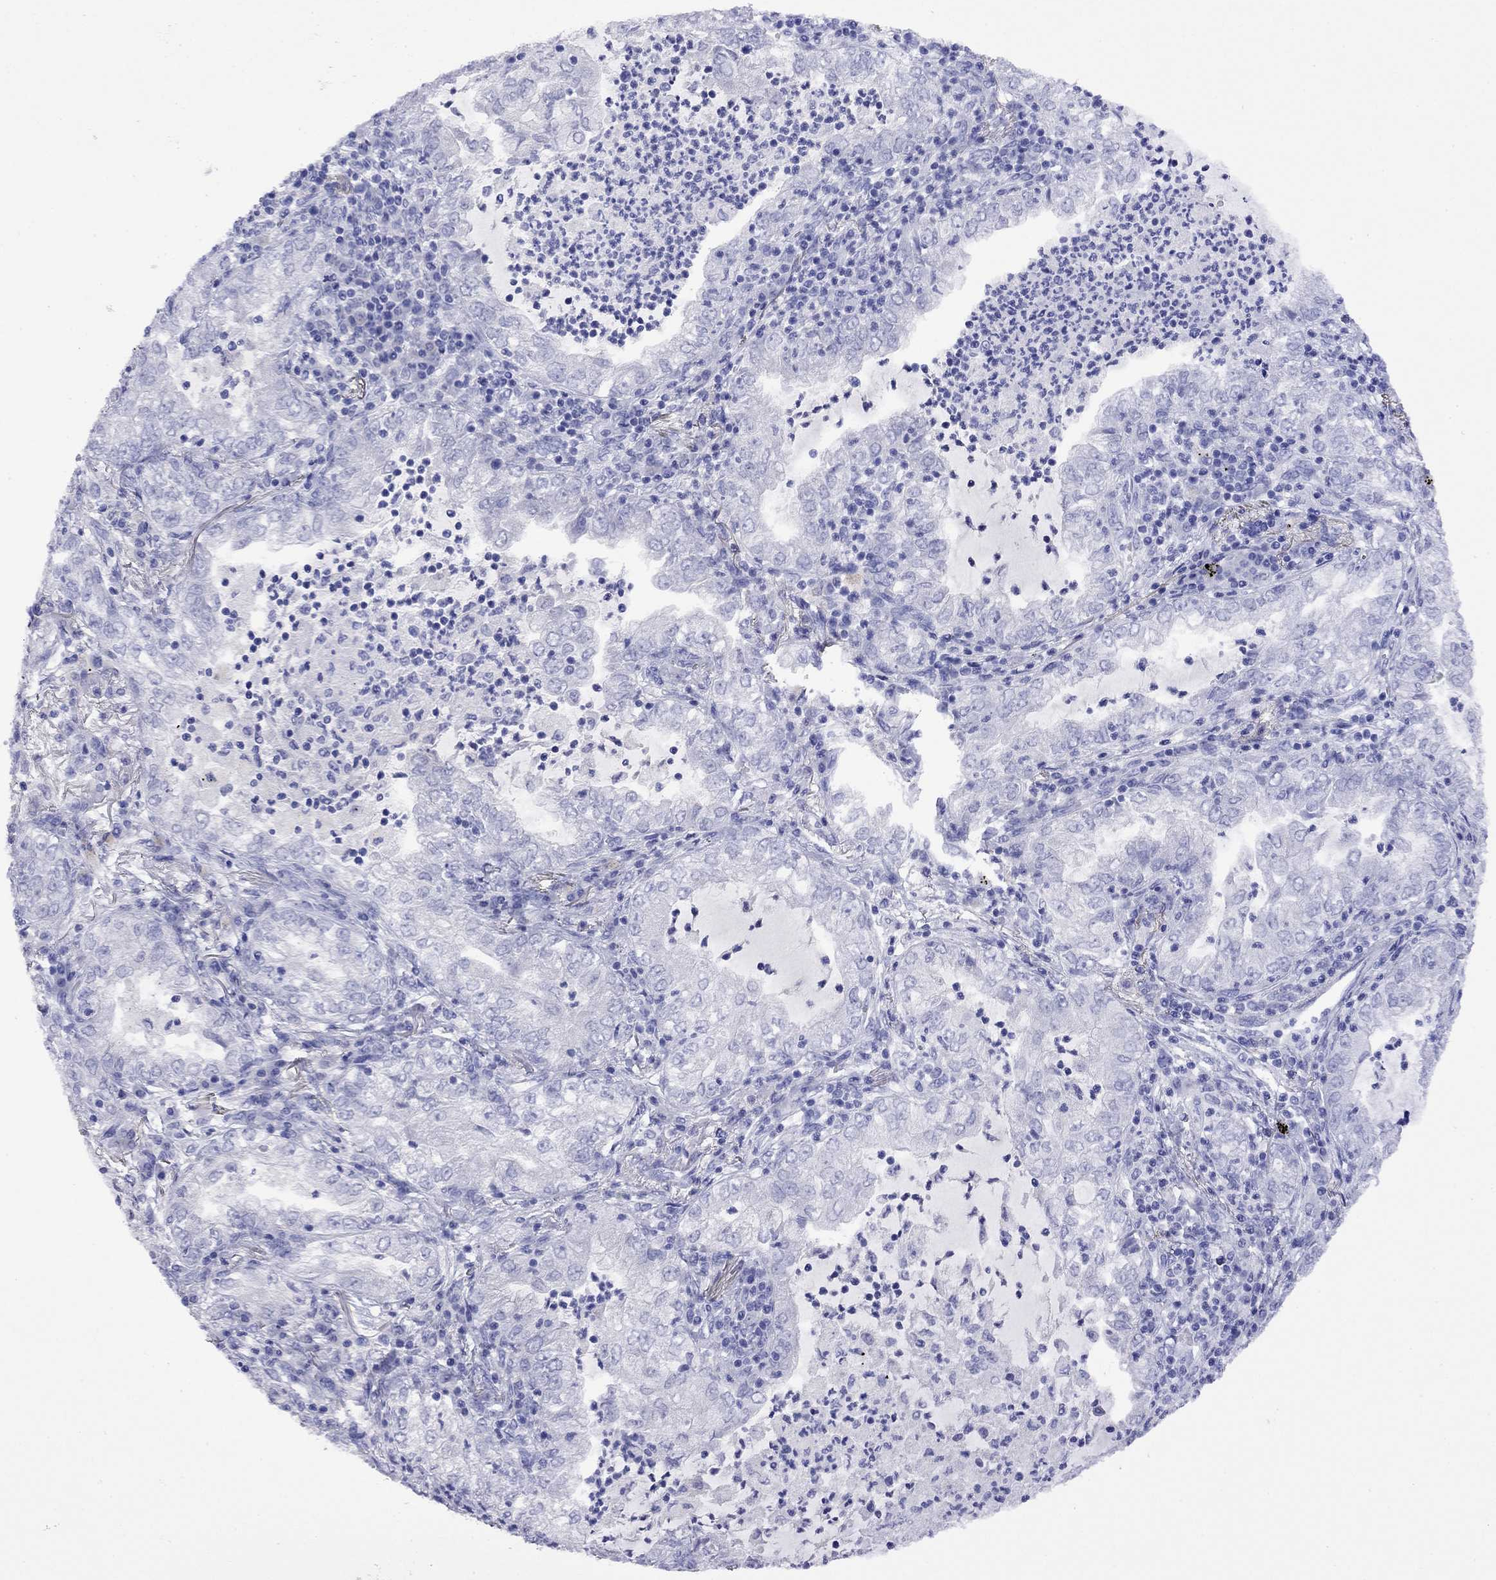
{"staining": {"intensity": "negative", "quantity": "none", "location": "none"}, "tissue": "lung cancer", "cell_type": "Tumor cells", "image_type": "cancer", "snomed": [{"axis": "morphology", "description": "Adenocarcinoma, NOS"}, {"axis": "topography", "description": "Lung"}], "caption": "Lung cancer (adenocarcinoma) was stained to show a protein in brown. There is no significant positivity in tumor cells. (DAB (3,3'-diaminobenzidine) immunohistochemistry (IHC) visualized using brightfield microscopy, high magnification).", "gene": "FIGLA", "patient": {"sex": "female", "age": 73}}